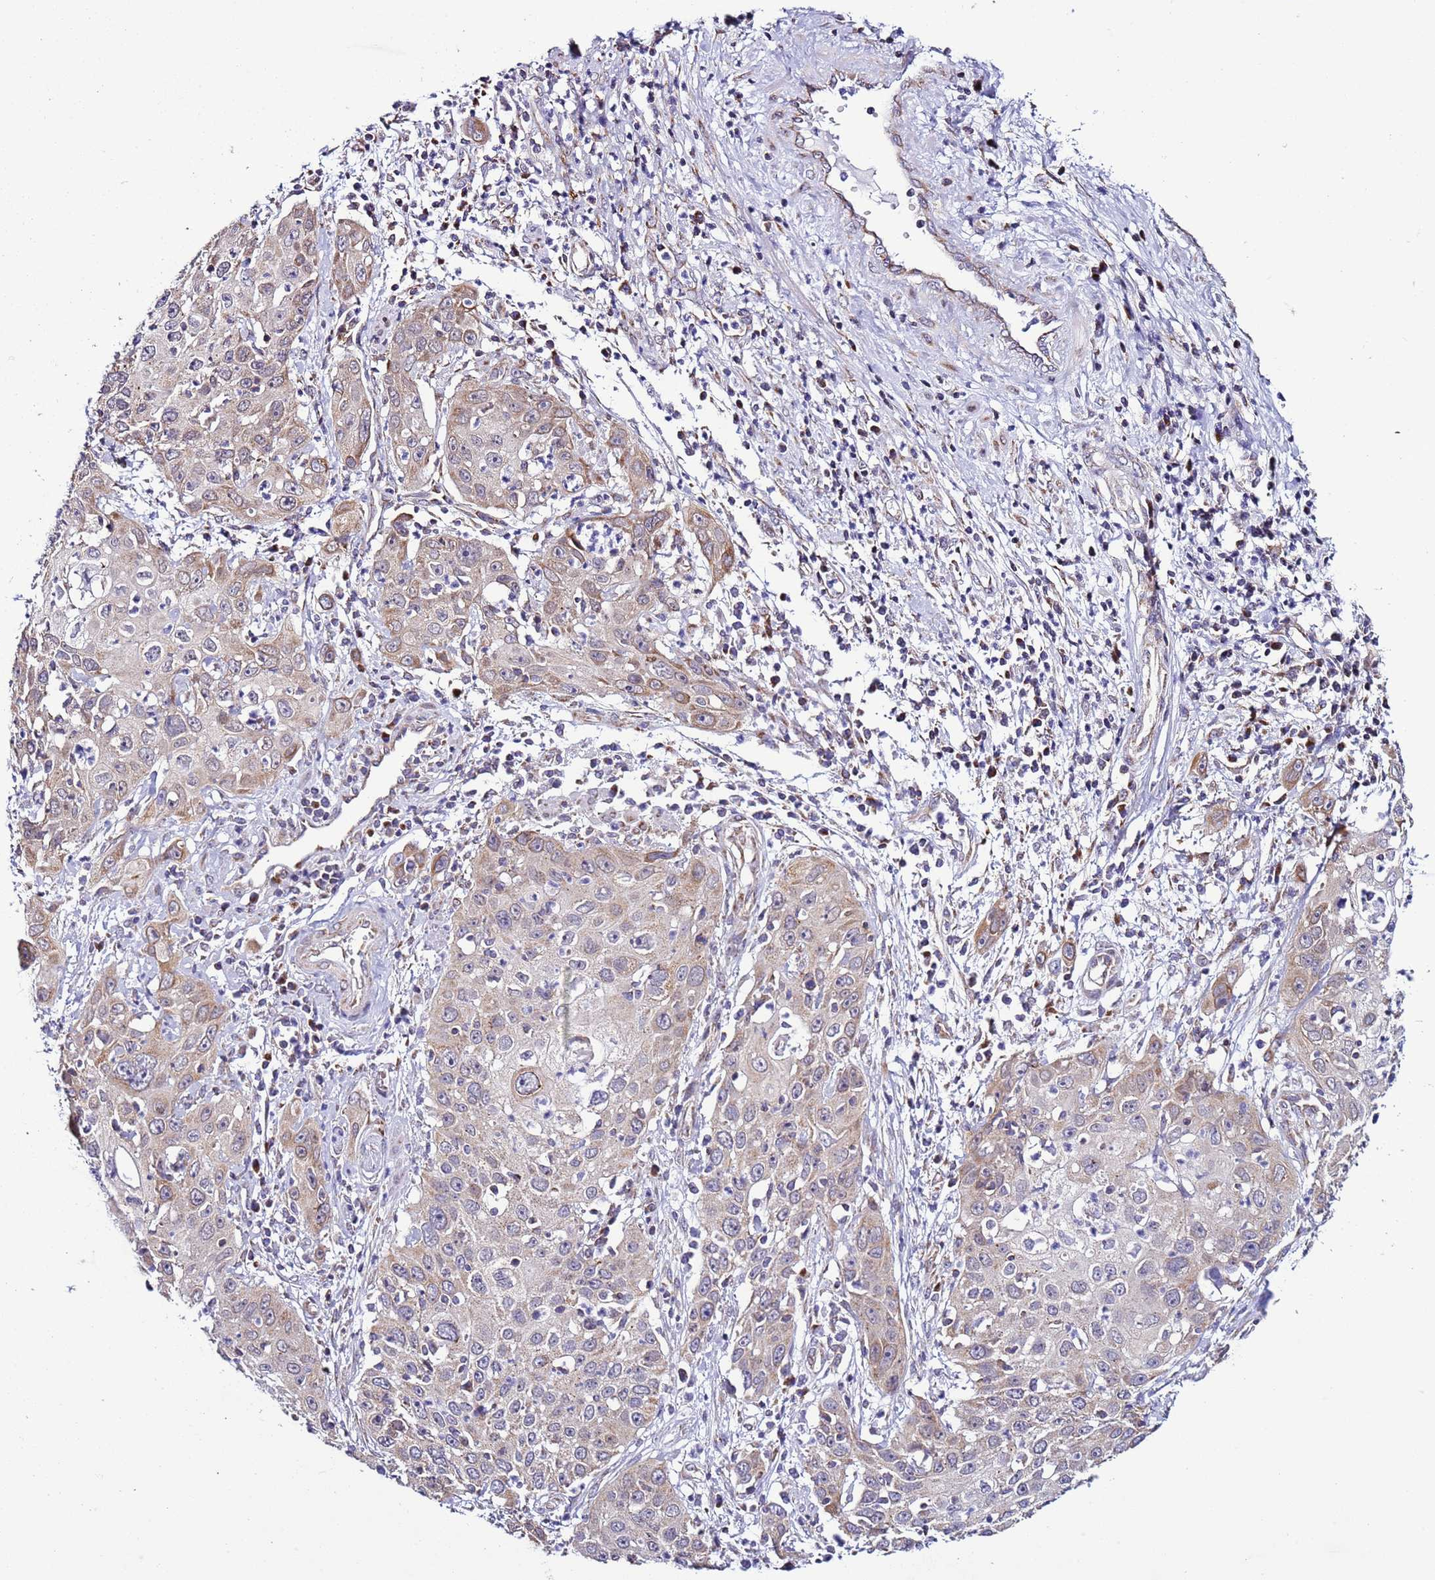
{"staining": {"intensity": "weak", "quantity": "25%-75%", "location": "cytoplasmic/membranous"}, "tissue": "cervical cancer", "cell_type": "Tumor cells", "image_type": "cancer", "snomed": [{"axis": "morphology", "description": "Squamous cell carcinoma, NOS"}, {"axis": "topography", "description": "Cervix"}], "caption": "Immunohistochemistry image of neoplastic tissue: human cervical squamous cell carcinoma stained using immunohistochemistry shows low levels of weak protein expression localized specifically in the cytoplasmic/membranous of tumor cells, appearing as a cytoplasmic/membranous brown color.", "gene": "AHI1", "patient": {"sex": "female", "age": 36}}